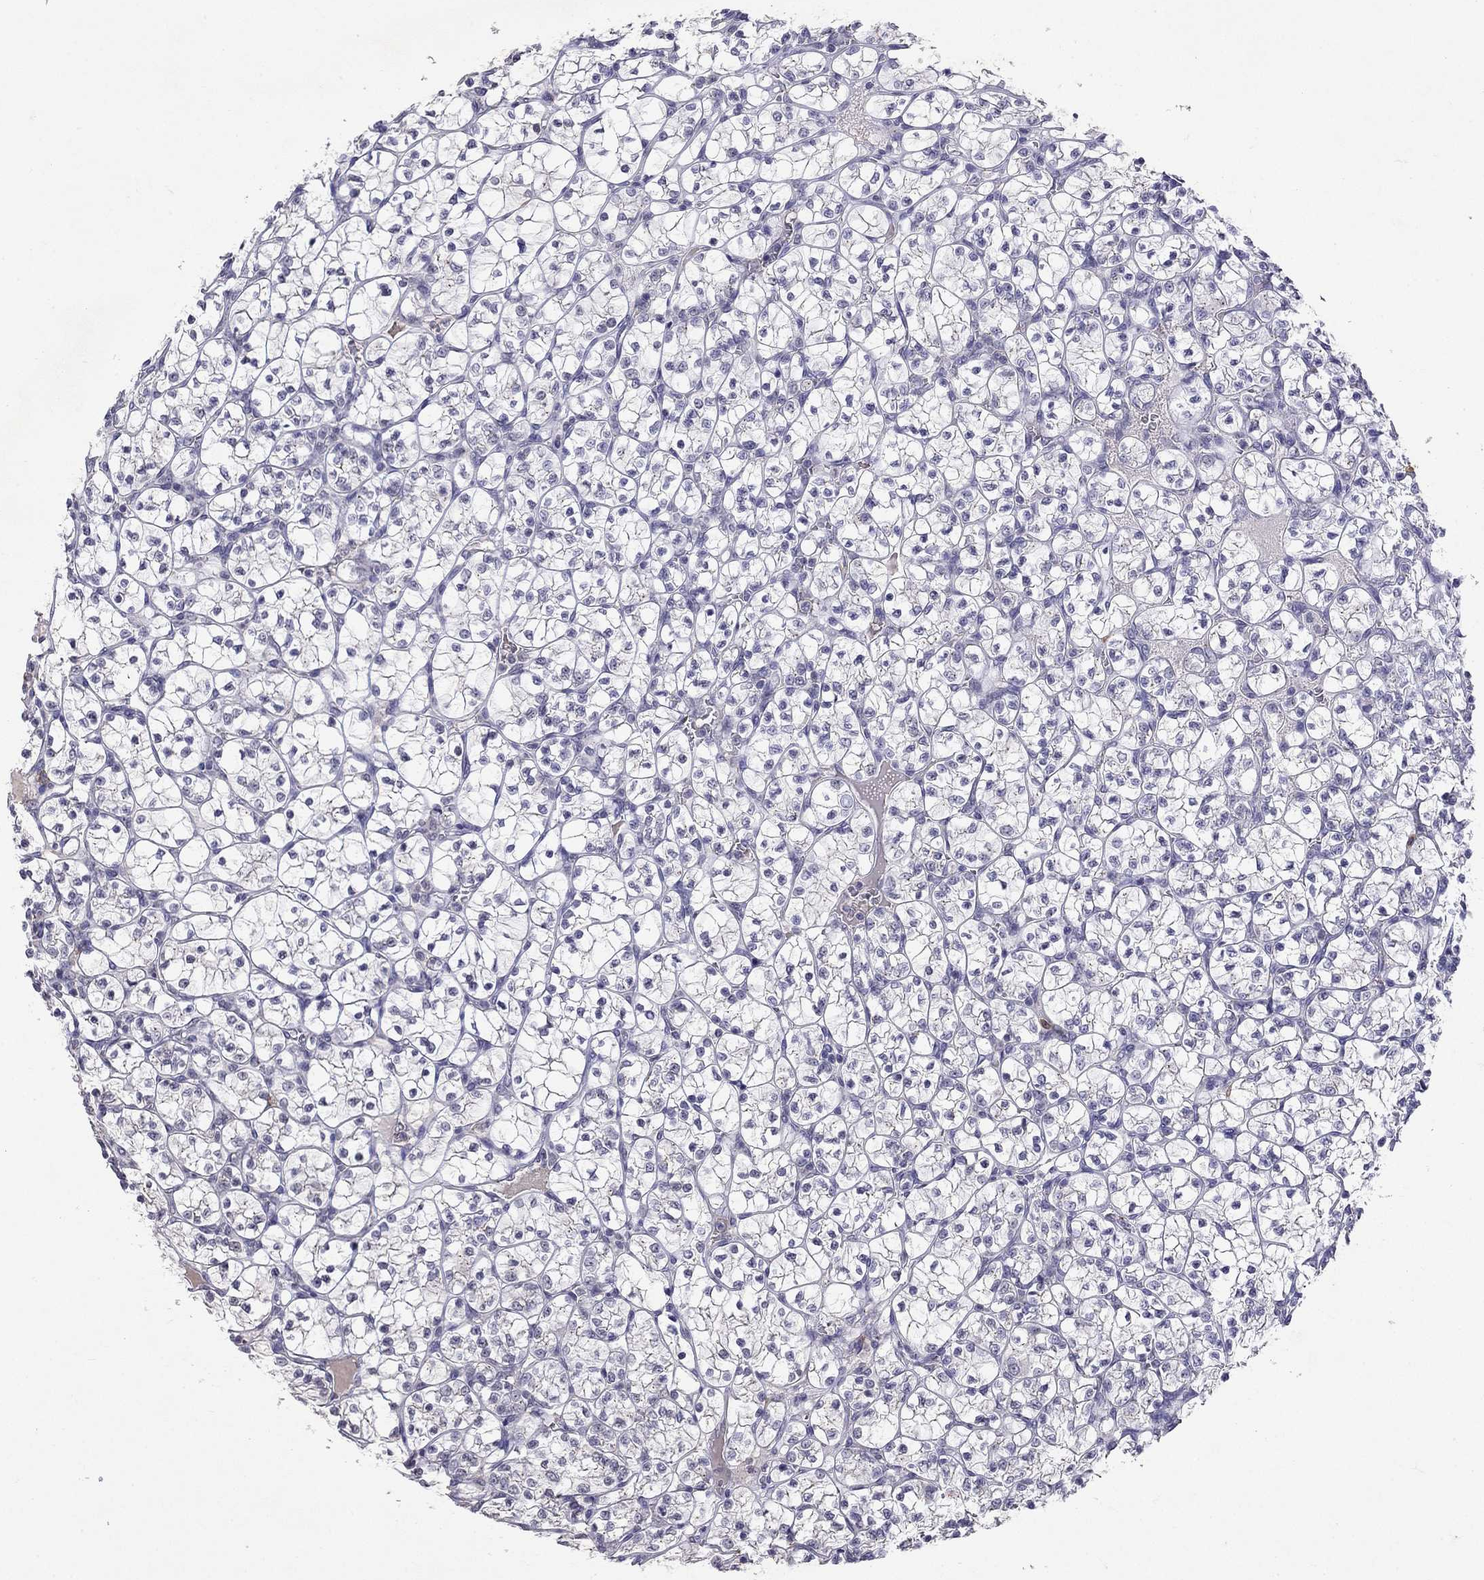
{"staining": {"intensity": "negative", "quantity": "none", "location": "none"}, "tissue": "renal cancer", "cell_type": "Tumor cells", "image_type": "cancer", "snomed": [{"axis": "morphology", "description": "Adenocarcinoma, NOS"}, {"axis": "topography", "description": "Kidney"}], "caption": "Tumor cells are negative for brown protein staining in adenocarcinoma (renal). (DAB (3,3'-diaminobenzidine) immunohistochemistry (IHC) with hematoxylin counter stain).", "gene": "WNK3", "patient": {"sex": "female", "age": 89}}